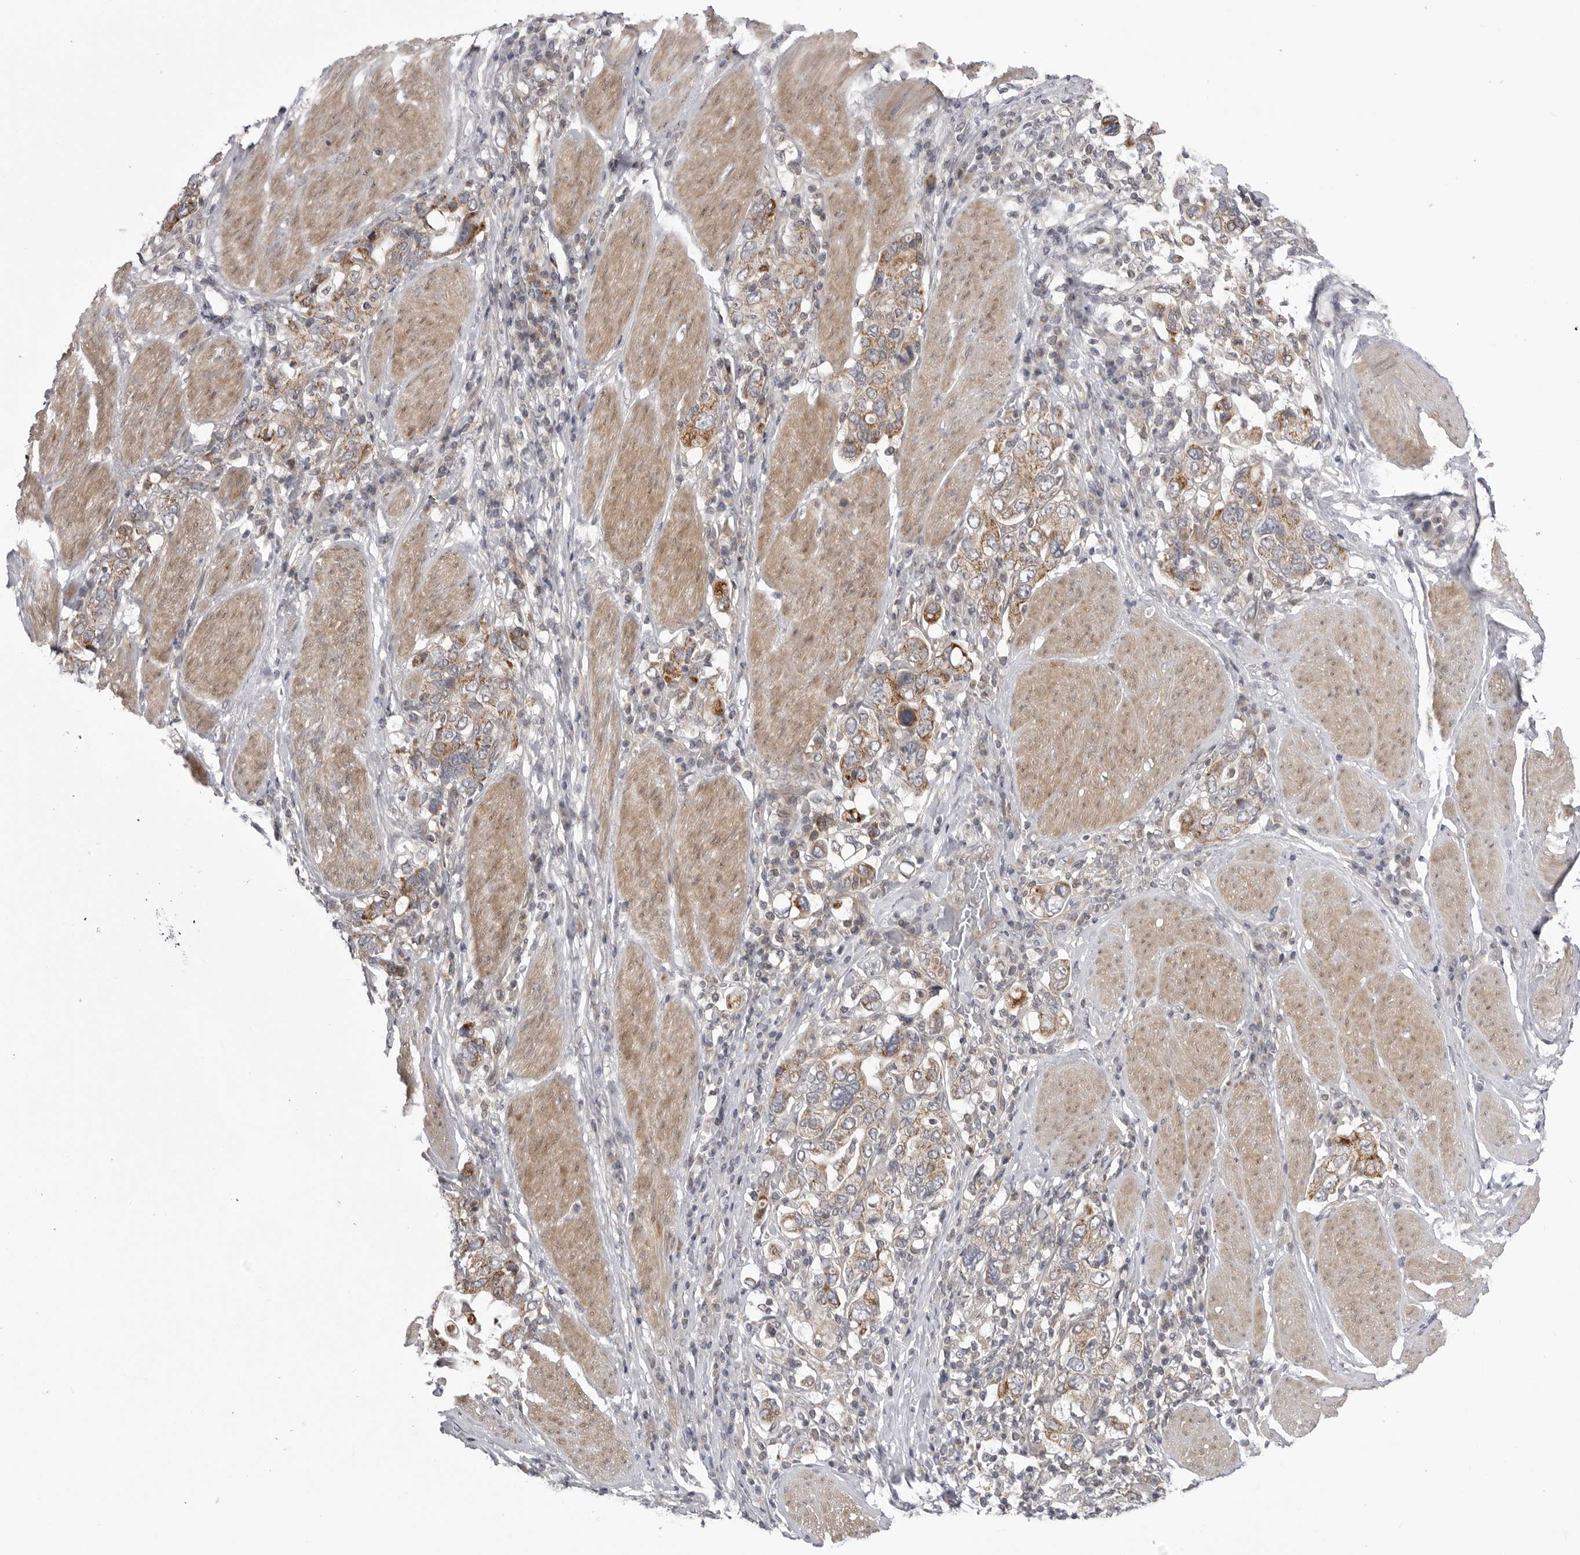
{"staining": {"intensity": "strong", "quantity": "25%-75%", "location": "cytoplasmic/membranous"}, "tissue": "stomach cancer", "cell_type": "Tumor cells", "image_type": "cancer", "snomed": [{"axis": "morphology", "description": "Adenocarcinoma, NOS"}, {"axis": "topography", "description": "Stomach, upper"}], "caption": "Immunohistochemical staining of human stomach cancer displays strong cytoplasmic/membranous protein expression in approximately 25%-75% of tumor cells. (Brightfield microscopy of DAB IHC at high magnification).", "gene": "CCDC18", "patient": {"sex": "male", "age": 62}}